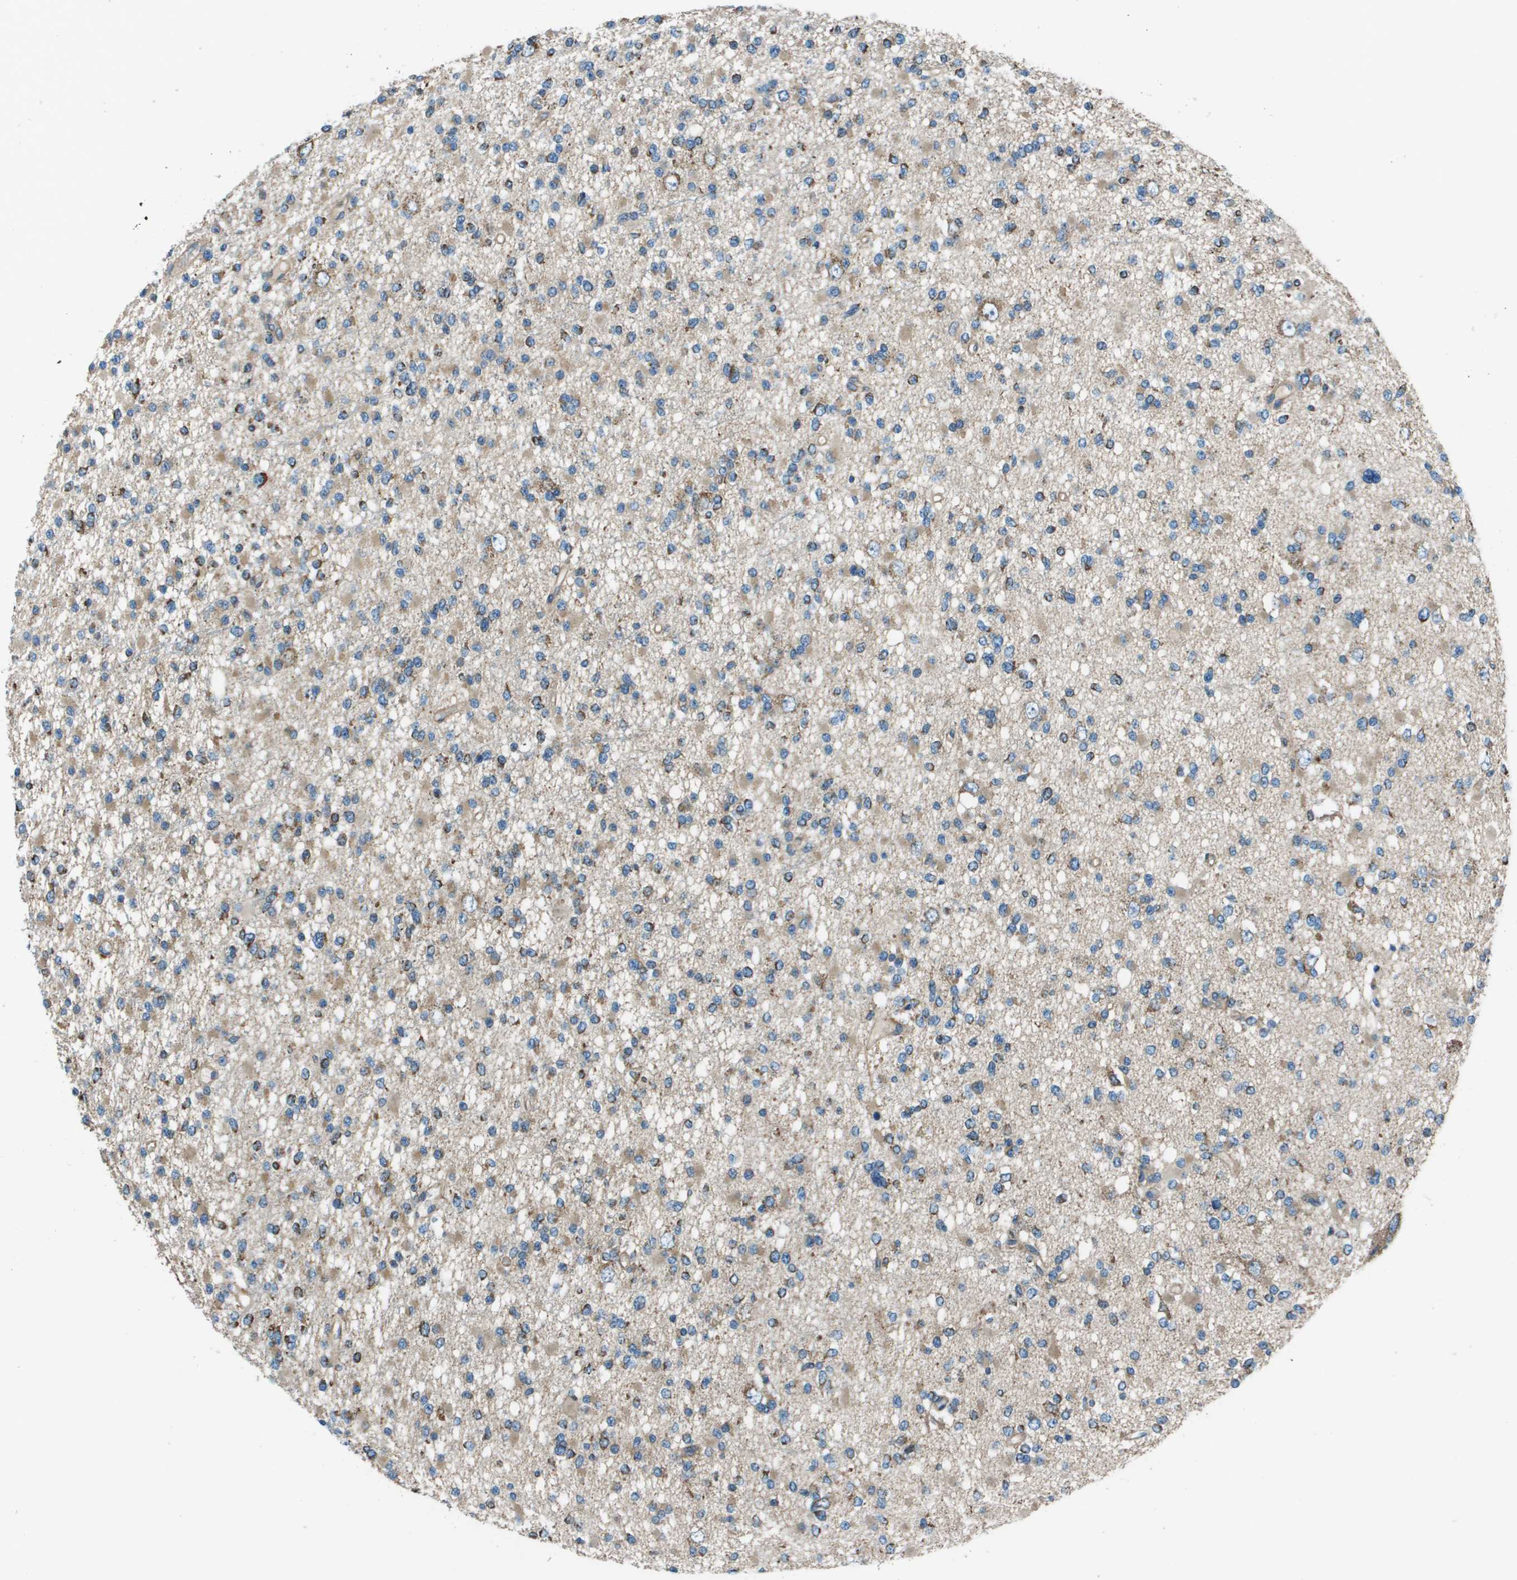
{"staining": {"intensity": "weak", "quantity": ">75%", "location": "cytoplasmic/membranous"}, "tissue": "glioma", "cell_type": "Tumor cells", "image_type": "cancer", "snomed": [{"axis": "morphology", "description": "Glioma, malignant, Low grade"}, {"axis": "topography", "description": "Brain"}], "caption": "This is an image of immunohistochemistry (IHC) staining of glioma, which shows weak positivity in the cytoplasmic/membranous of tumor cells.", "gene": "TMEM51", "patient": {"sex": "female", "age": 22}}